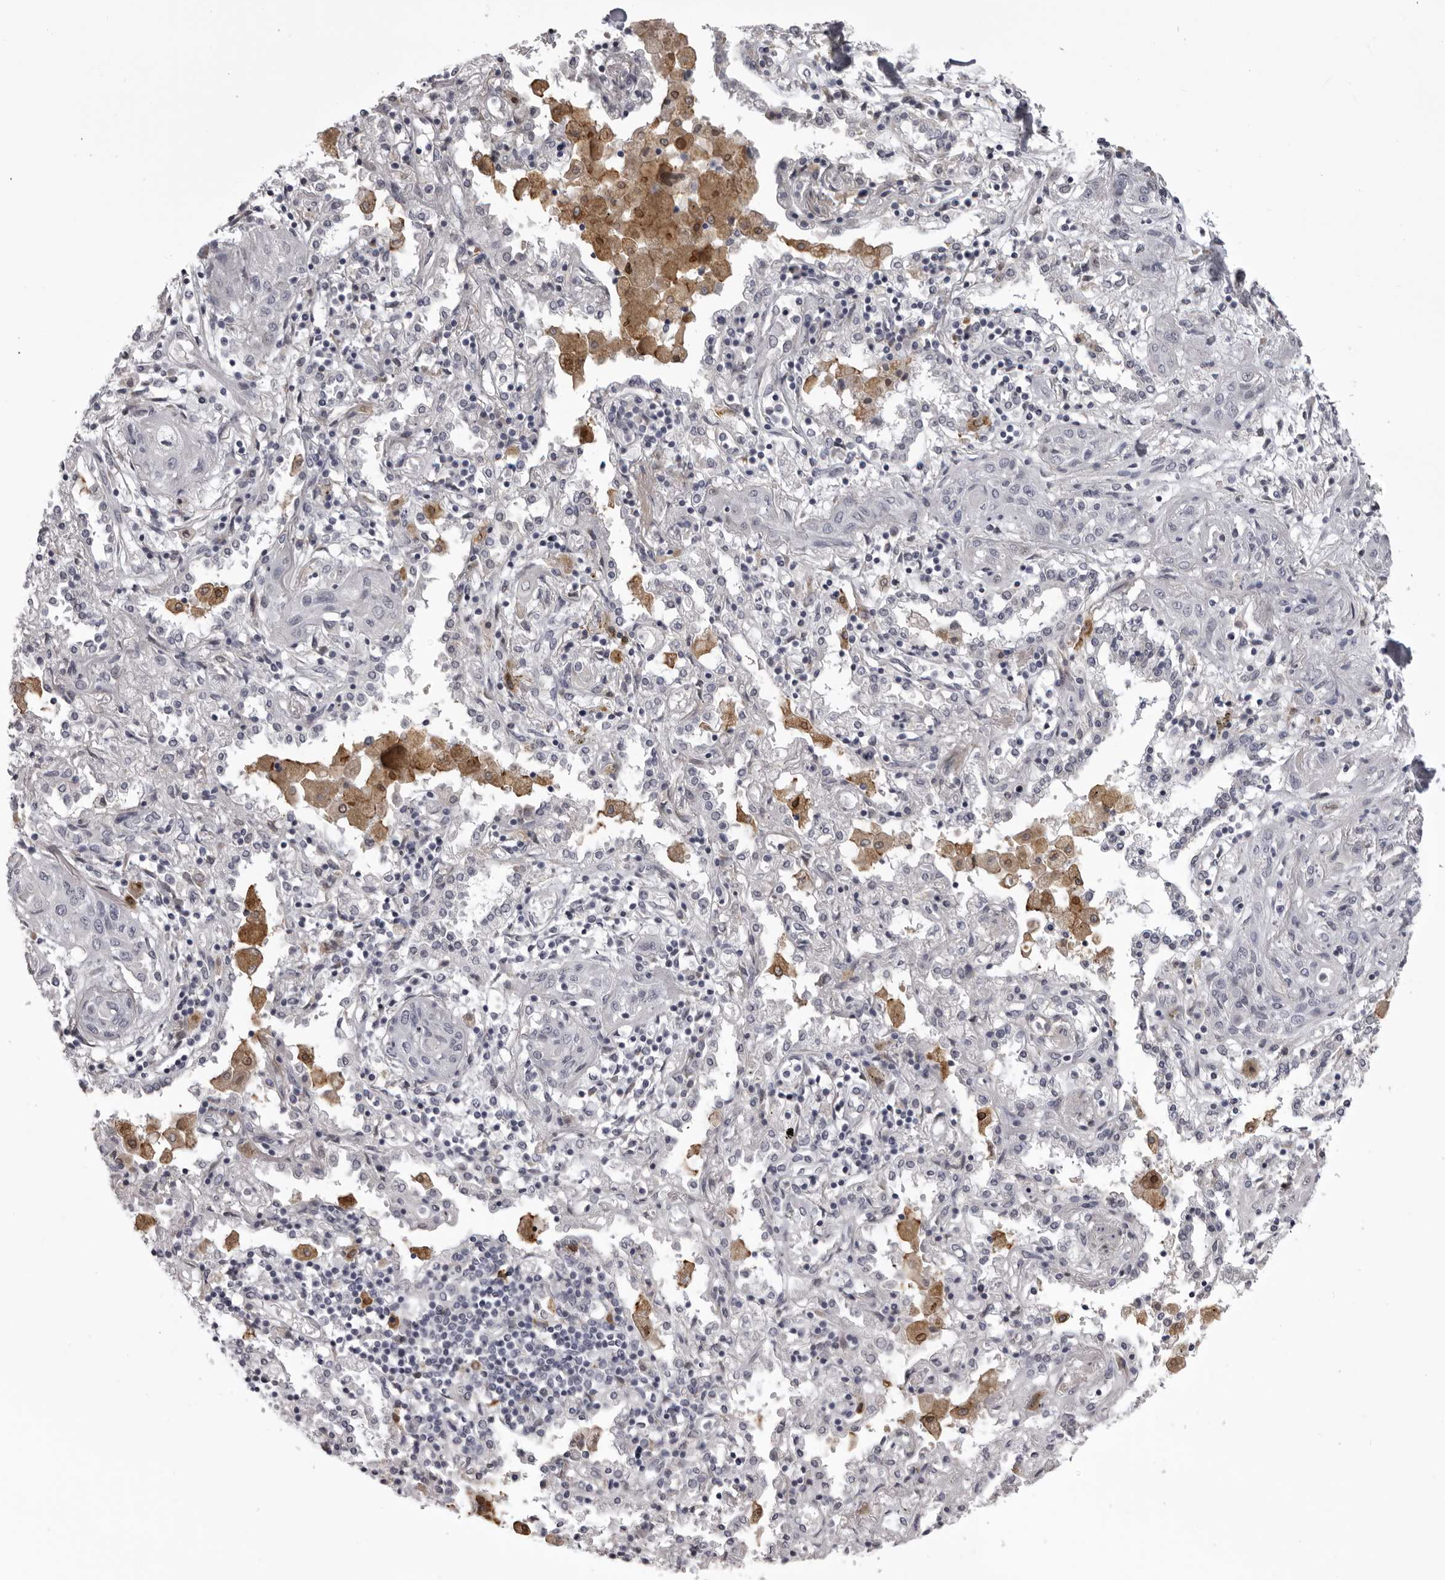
{"staining": {"intensity": "negative", "quantity": "none", "location": "none"}, "tissue": "lung cancer", "cell_type": "Tumor cells", "image_type": "cancer", "snomed": [{"axis": "morphology", "description": "Squamous cell carcinoma, NOS"}, {"axis": "topography", "description": "Lung"}], "caption": "High magnification brightfield microscopy of lung cancer stained with DAB (3,3'-diaminobenzidine) (brown) and counterstained with hematoxylin (blue): tumor cells show no significant staining.", "gene": "NCEH1", "patient": {"sex": "female", "age": 47}}